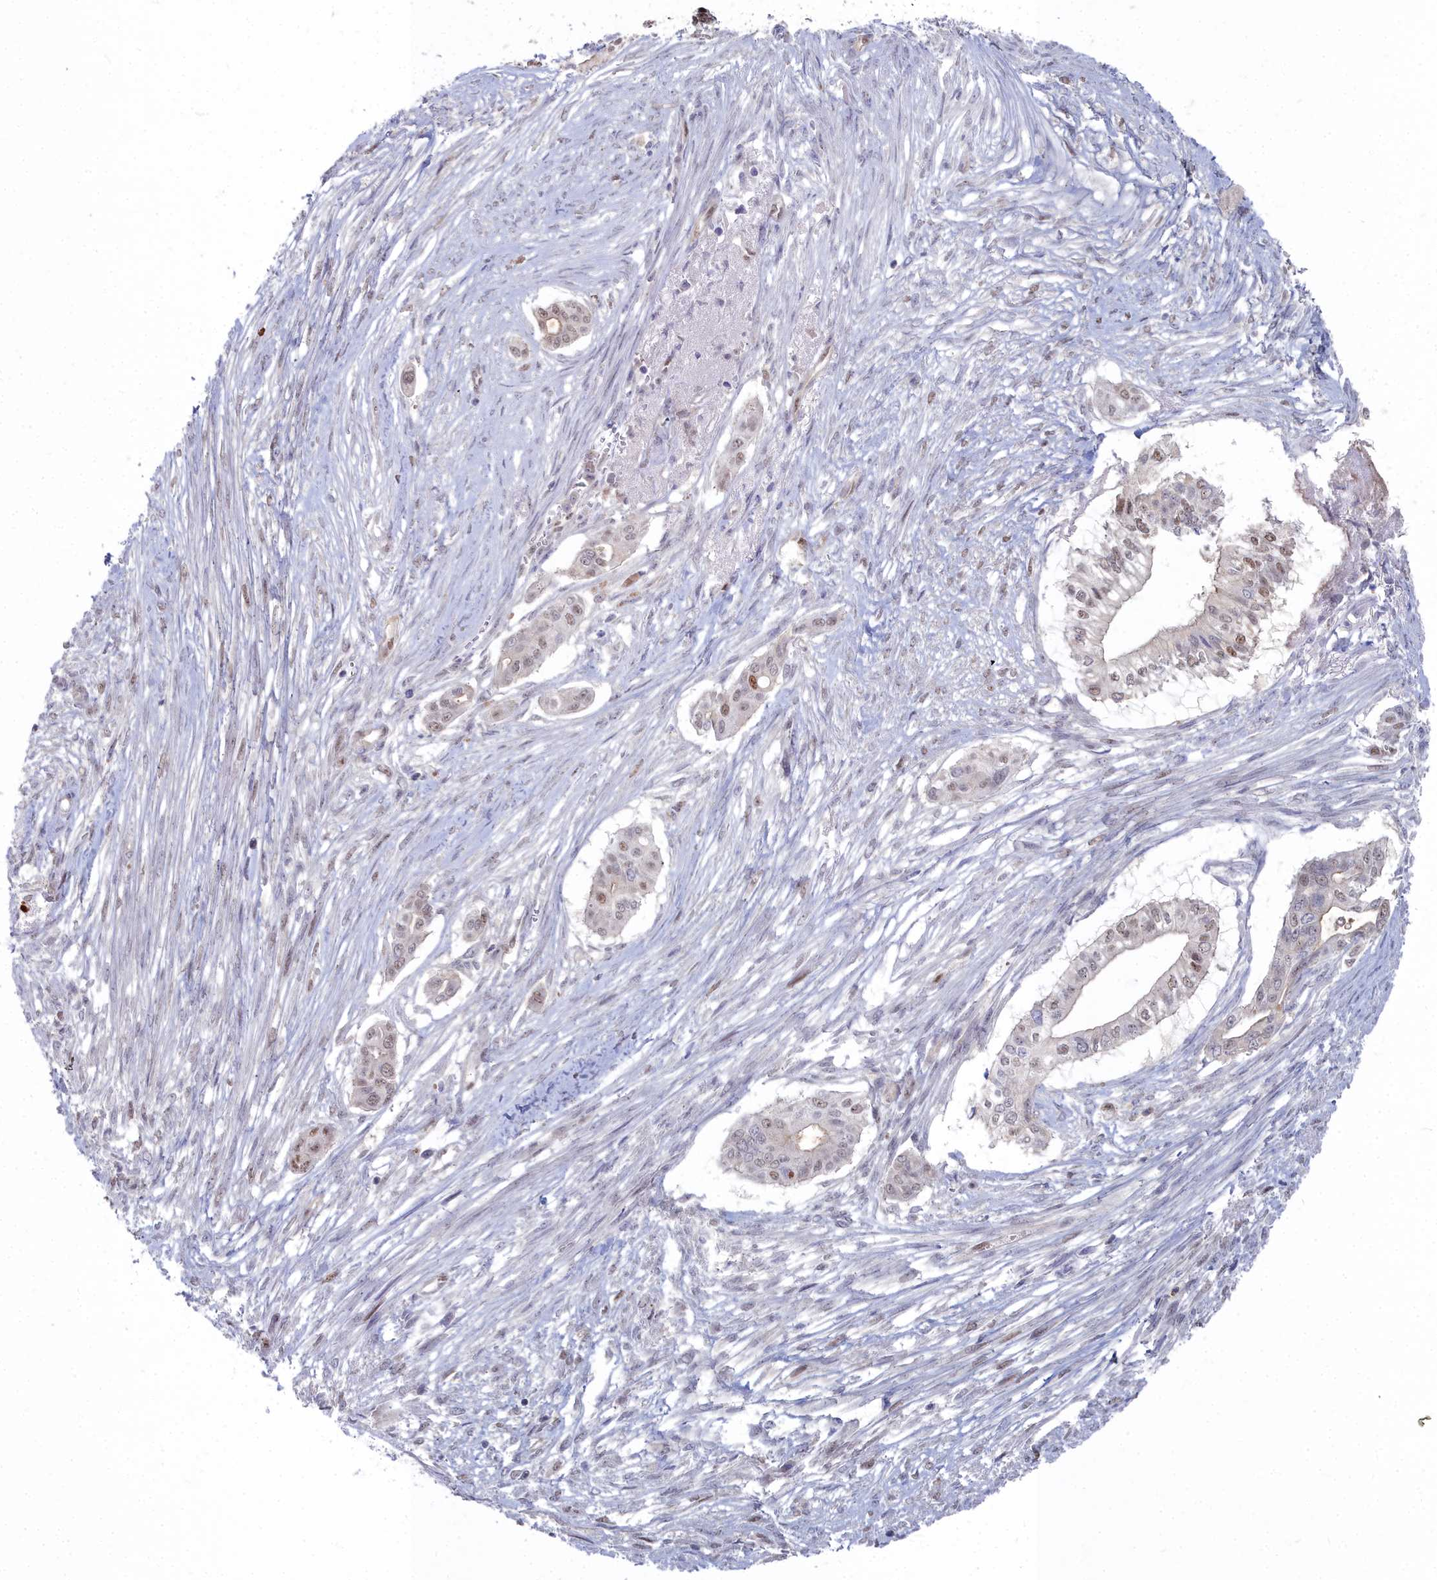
{"staining": {"intensity": "weak", "quantity": "<25%", "location": "nuclear"}, "tissue": "pancreatic cancer", "cell_type": "Tumor cells", "image_type": "cancer", "snomed": [{"axis": "morphology", "description": "Adenocarcinoma, NOS"}, {"axis": "topography", "description": "Pancreas"}], "caption": "An immunohistochemistry histopathology image of pancreatic adenocarcinoma is shown. There is no staining in tumor cells of pancreatic adenocarcinoma. (DAB immunohistochemistry (IHC) visualized using brightfield microscopy, high magnification).", "gene": "RPS27A", "patient": {"sex": "male", "age": 68}}